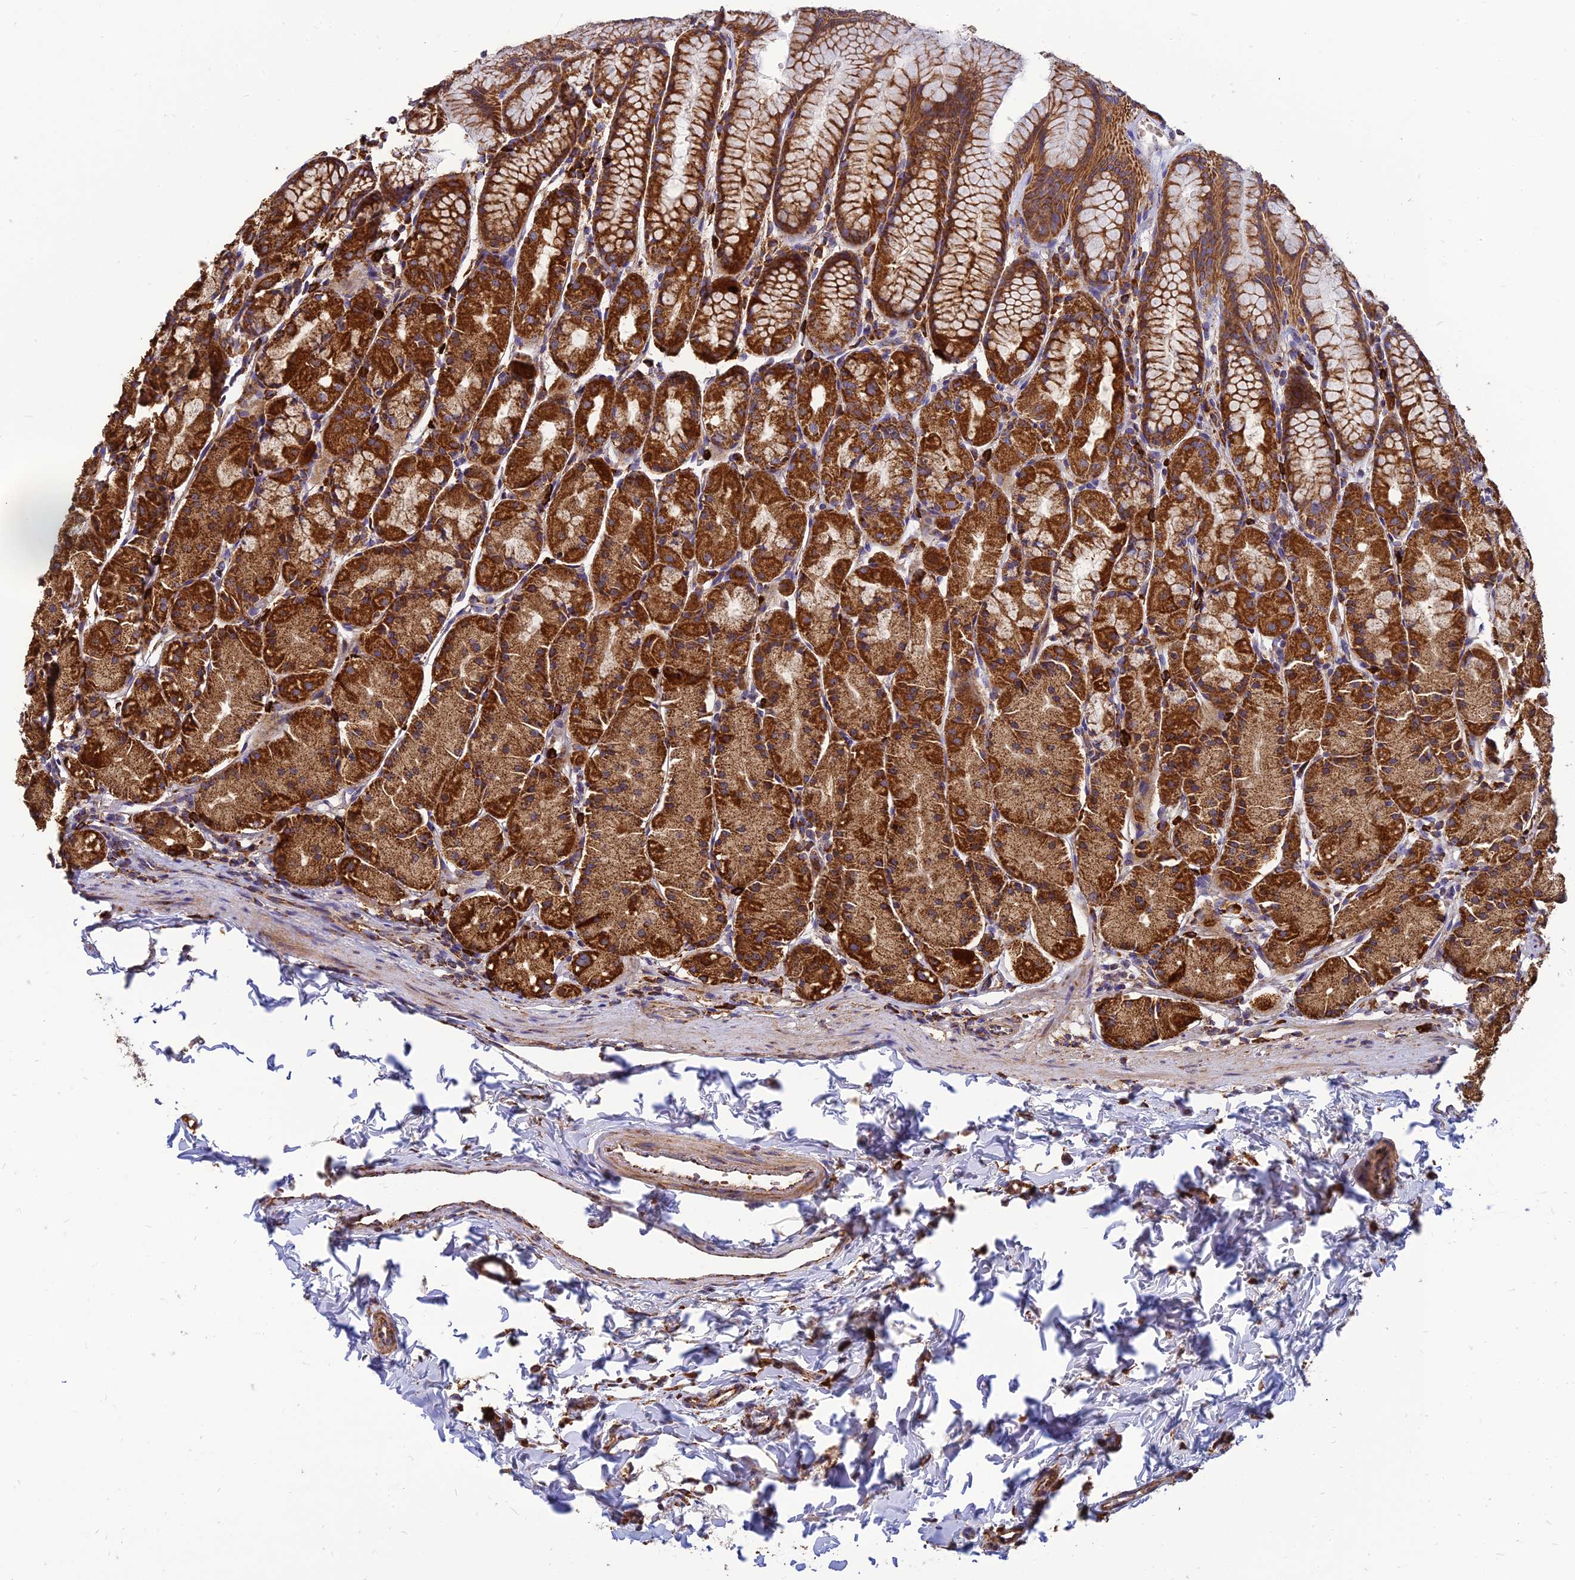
{"staining": {"intensity": "strong", "quantity": ">75%", "location": "cytoplasmic/membranous"}, "tissue": "stomach", "cell_type": "Glandular cells", "image_type": "normal", "snomed": [{"axis": "morphology", "description": "Normal tissue, NOS"}, {"axis": "topography", "description": "Stomach, upper"}], "caption": "DAB (3,3'-diaminobenzidine) immunohistochemical staining of benign stomach exhibits strong cytoplasmic/membranous protein staining in about >75% of glandular cells.", "gene": "THUMPD2", "patient": {"sex": "male", "age": 47}}